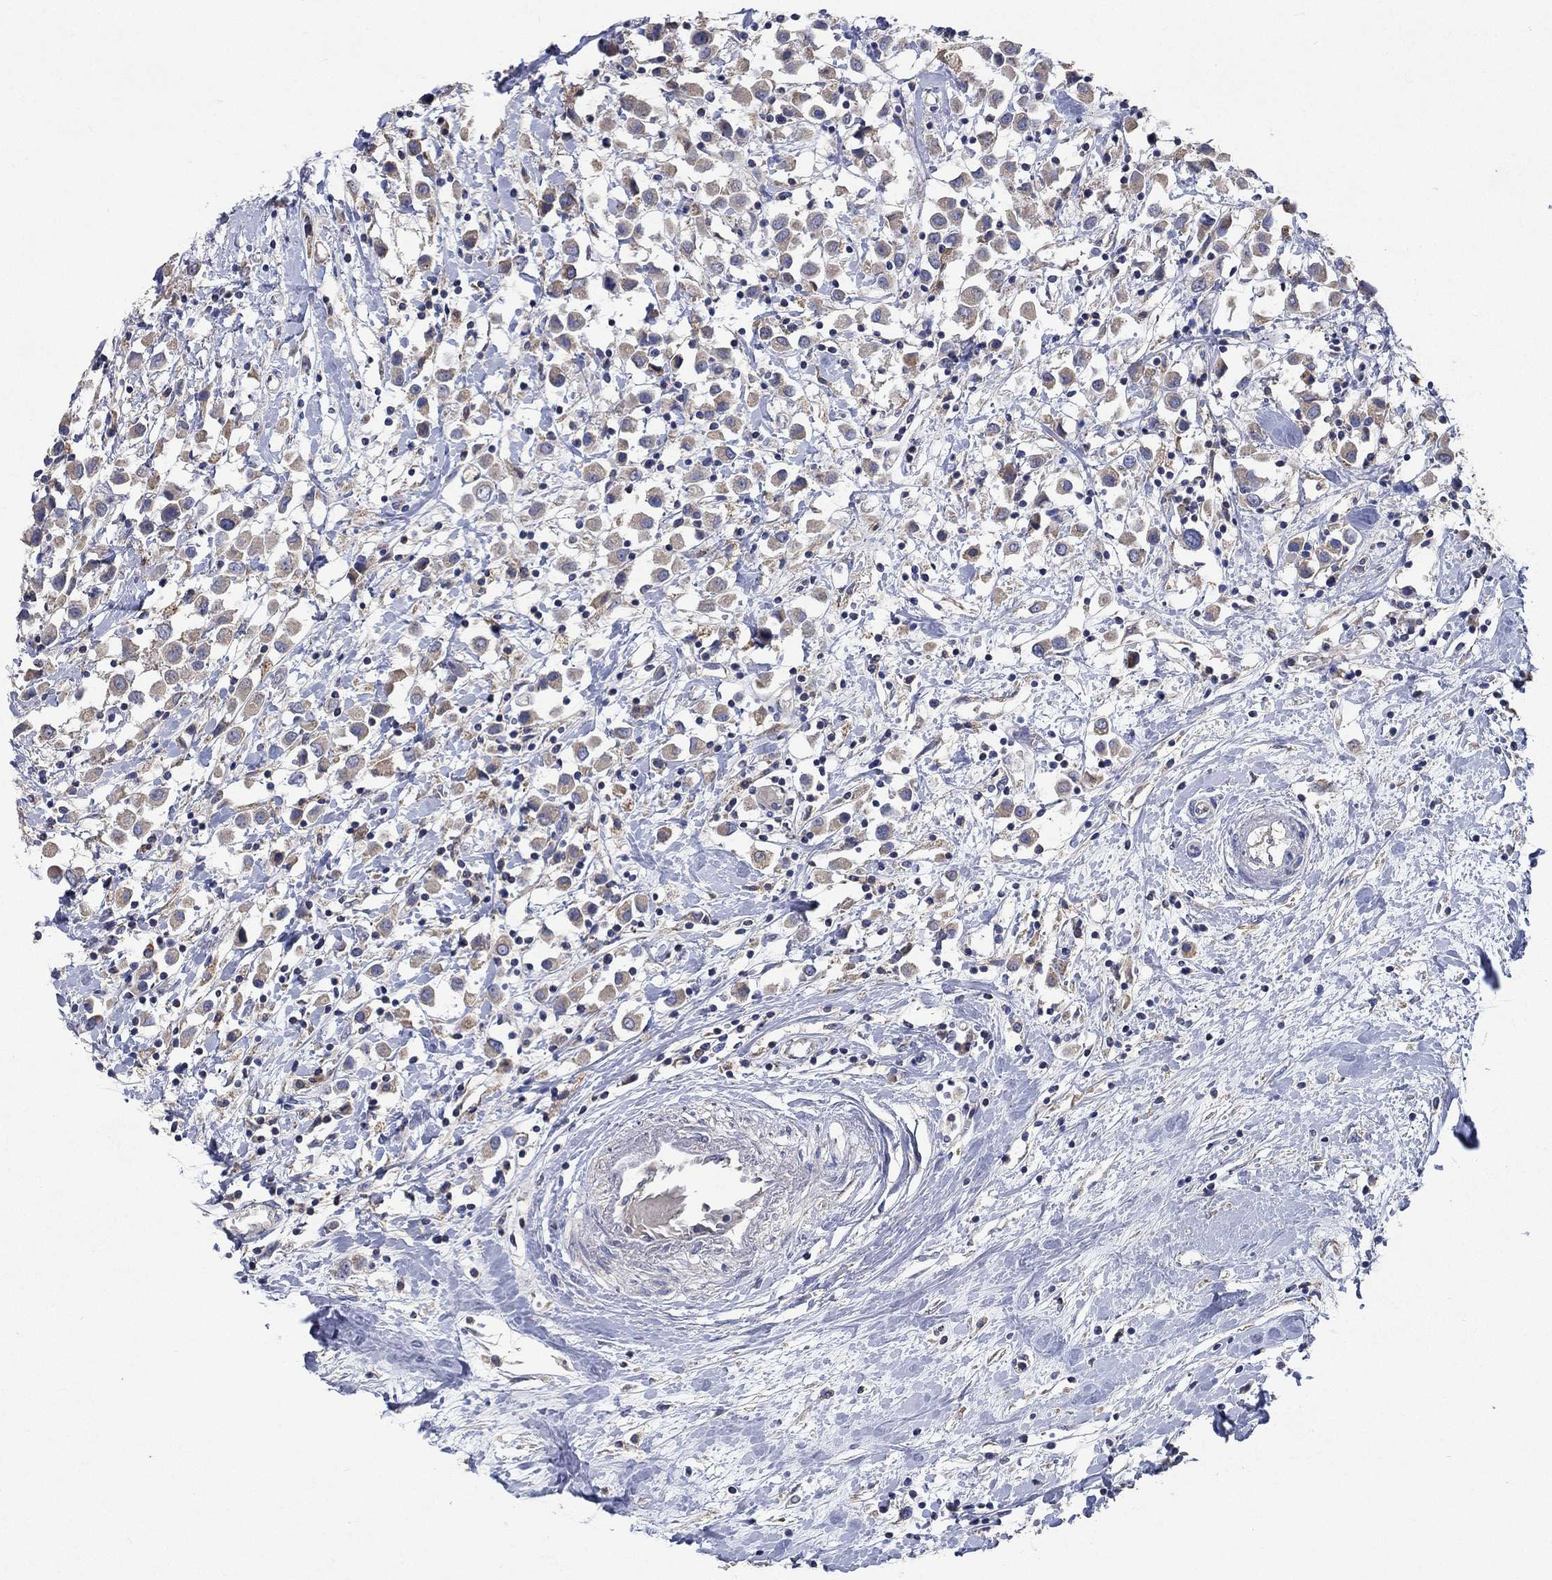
{"staining": {"intensity": "moderate", "quantity": ">75%", "location": "cytoplasmic/membranous"}, "tissue": "breast cancer", "cell_type": "Tumor cells", "image_type": "cancer", "snomed": [{"axis": "morphology", "description": "Duct carcinoma"}, {"axis": "topography", "description": "Breast"}], "caption": "Protein staining of intraductal carcinoma (breast) tissue displays moderate cytoplasmic/membranous positivity in approximately >75% of tumor cells.", "gene": "UGT8", "patient": {"sex": "female", "age": 61}}